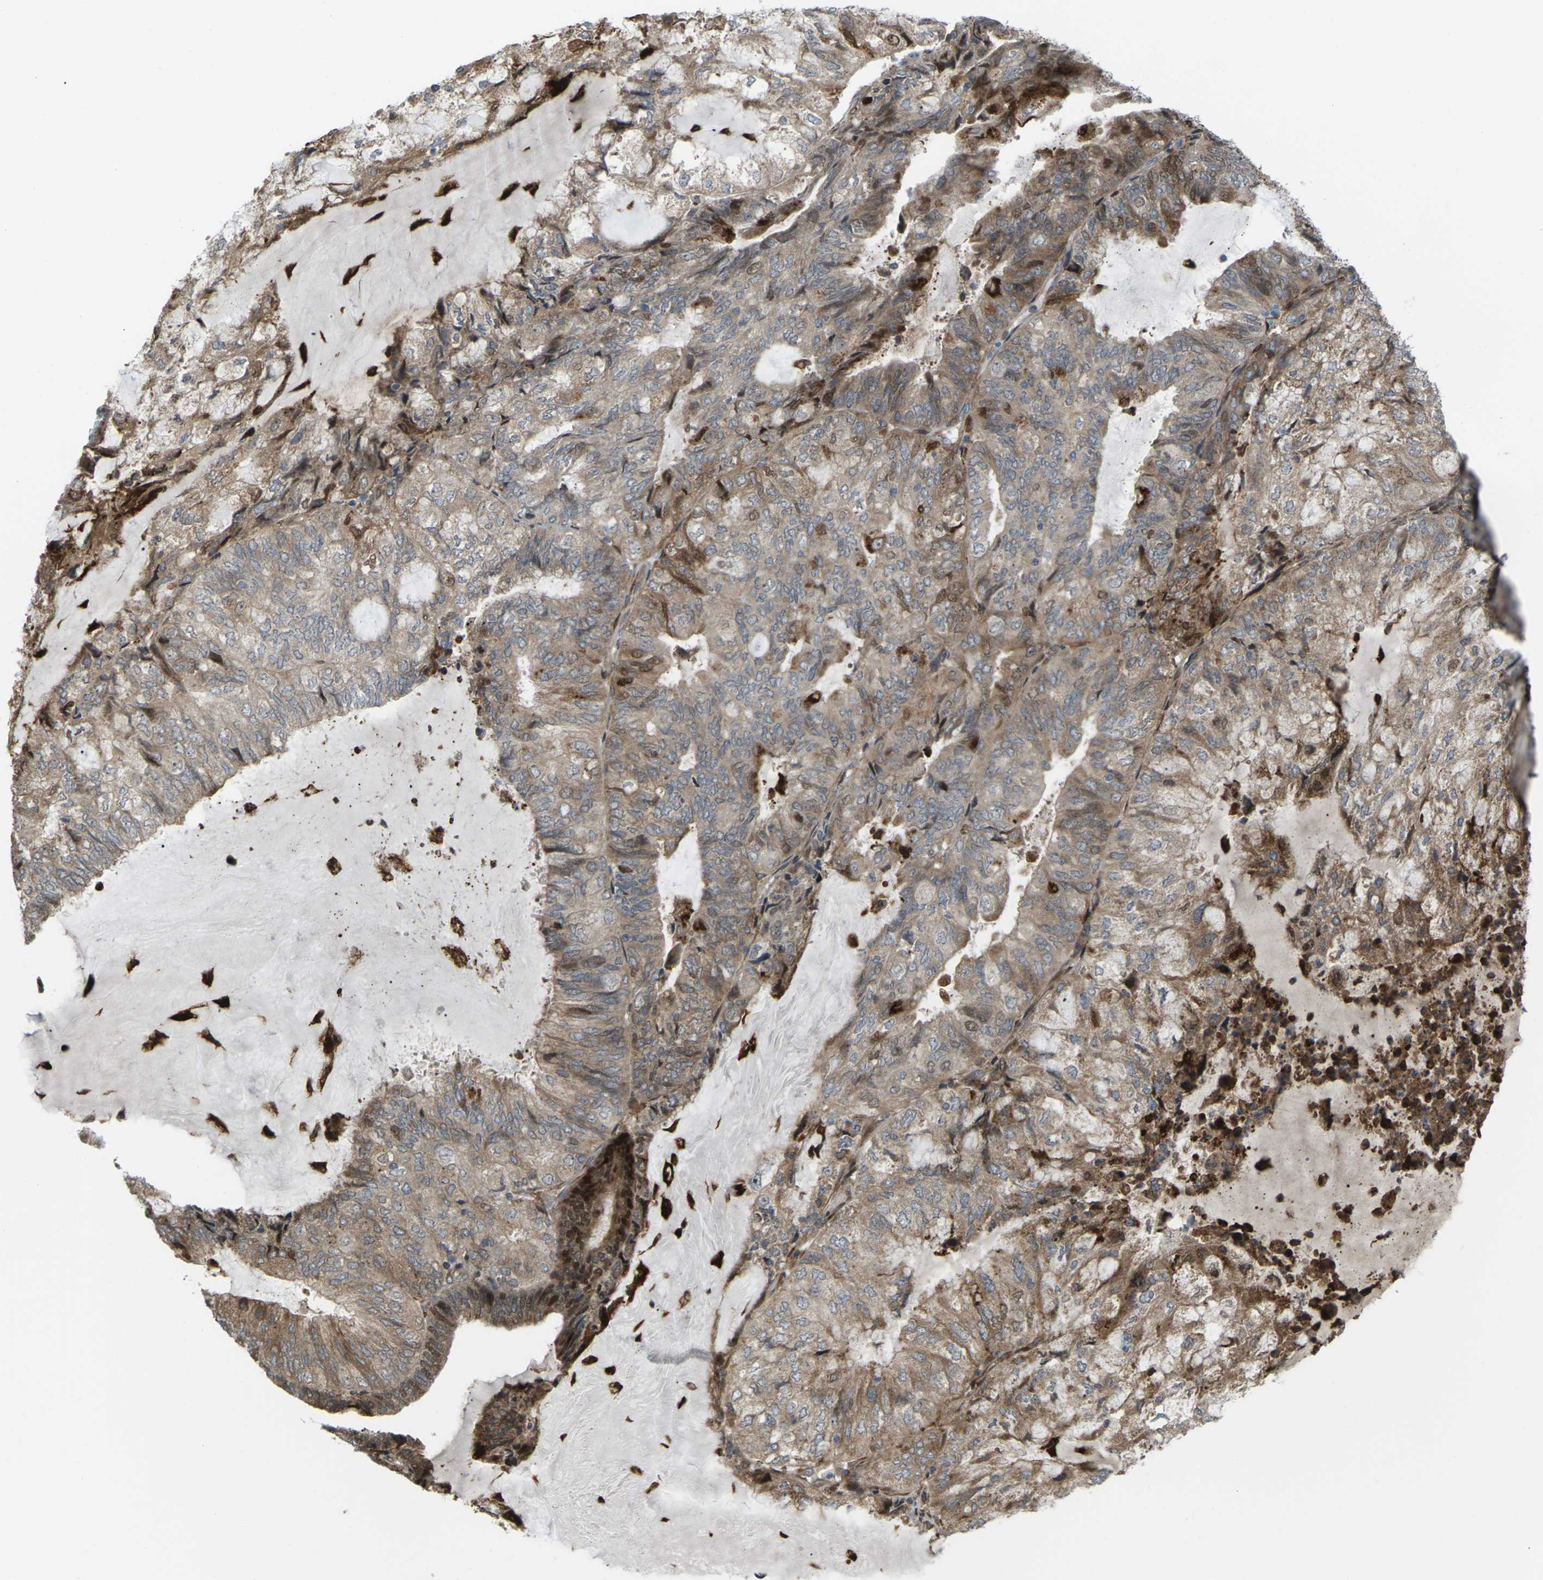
{"staining": {"intensity": "moderate", "quantity": ">75%", "location": "cytoplasmic/membranous,nuclear"}, "tissue": "endometrial cancer", "cell_type": "Tumor cells", "image_type": "cancer", "snomed": [{"axis": "morphology", "description": "Adenocarcinoma, NOS"}, {"axis": "topography", "description": "Endometrium"}], "caption": "The histopathology image displays staining of endometrial adenocarcinoma, revealing moderate cytoplasmic/membranous and nuclear protein expression (brown color) within tumor cells.", "gene": "ROBO1", "patient": {"sex": "female", "age": 81}}